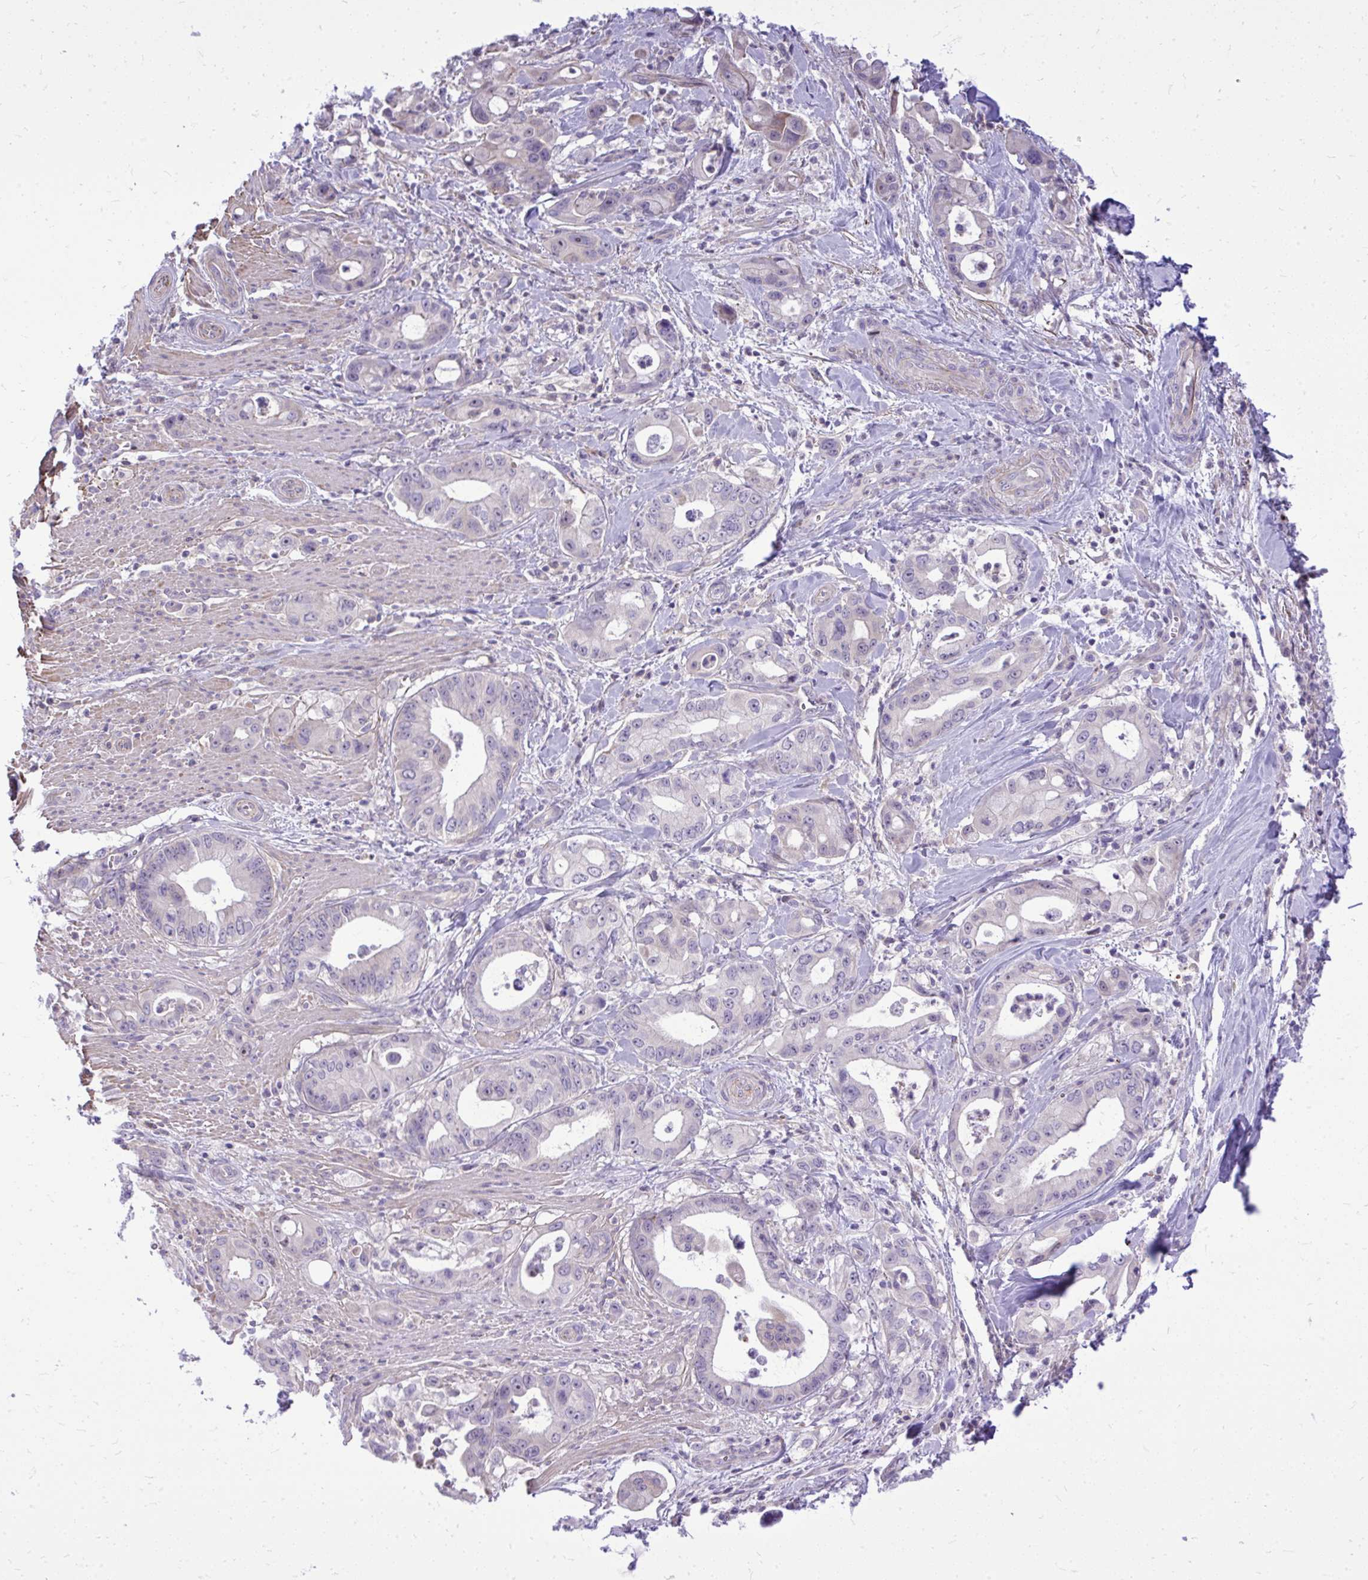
{"staining": {"intensity": "negative", "quantity": "none", "location": "none"}, "tissue": "pancreatic cancer", "cell_type": "Tumor cells", "image_type": "cancer", "snomed": [{"axis": "morphology", "description": "Adenocarcinoma, NOS"}, {"axis": "topography", "description": "Pancreas"}], "caption": "Immunohistochemistry of pancreatic cancer (adenocarcinoma) demonstrates no positivity in tumor cells.", "gene": "GRK4", "patient": {"sex": "male", "age": 68}}